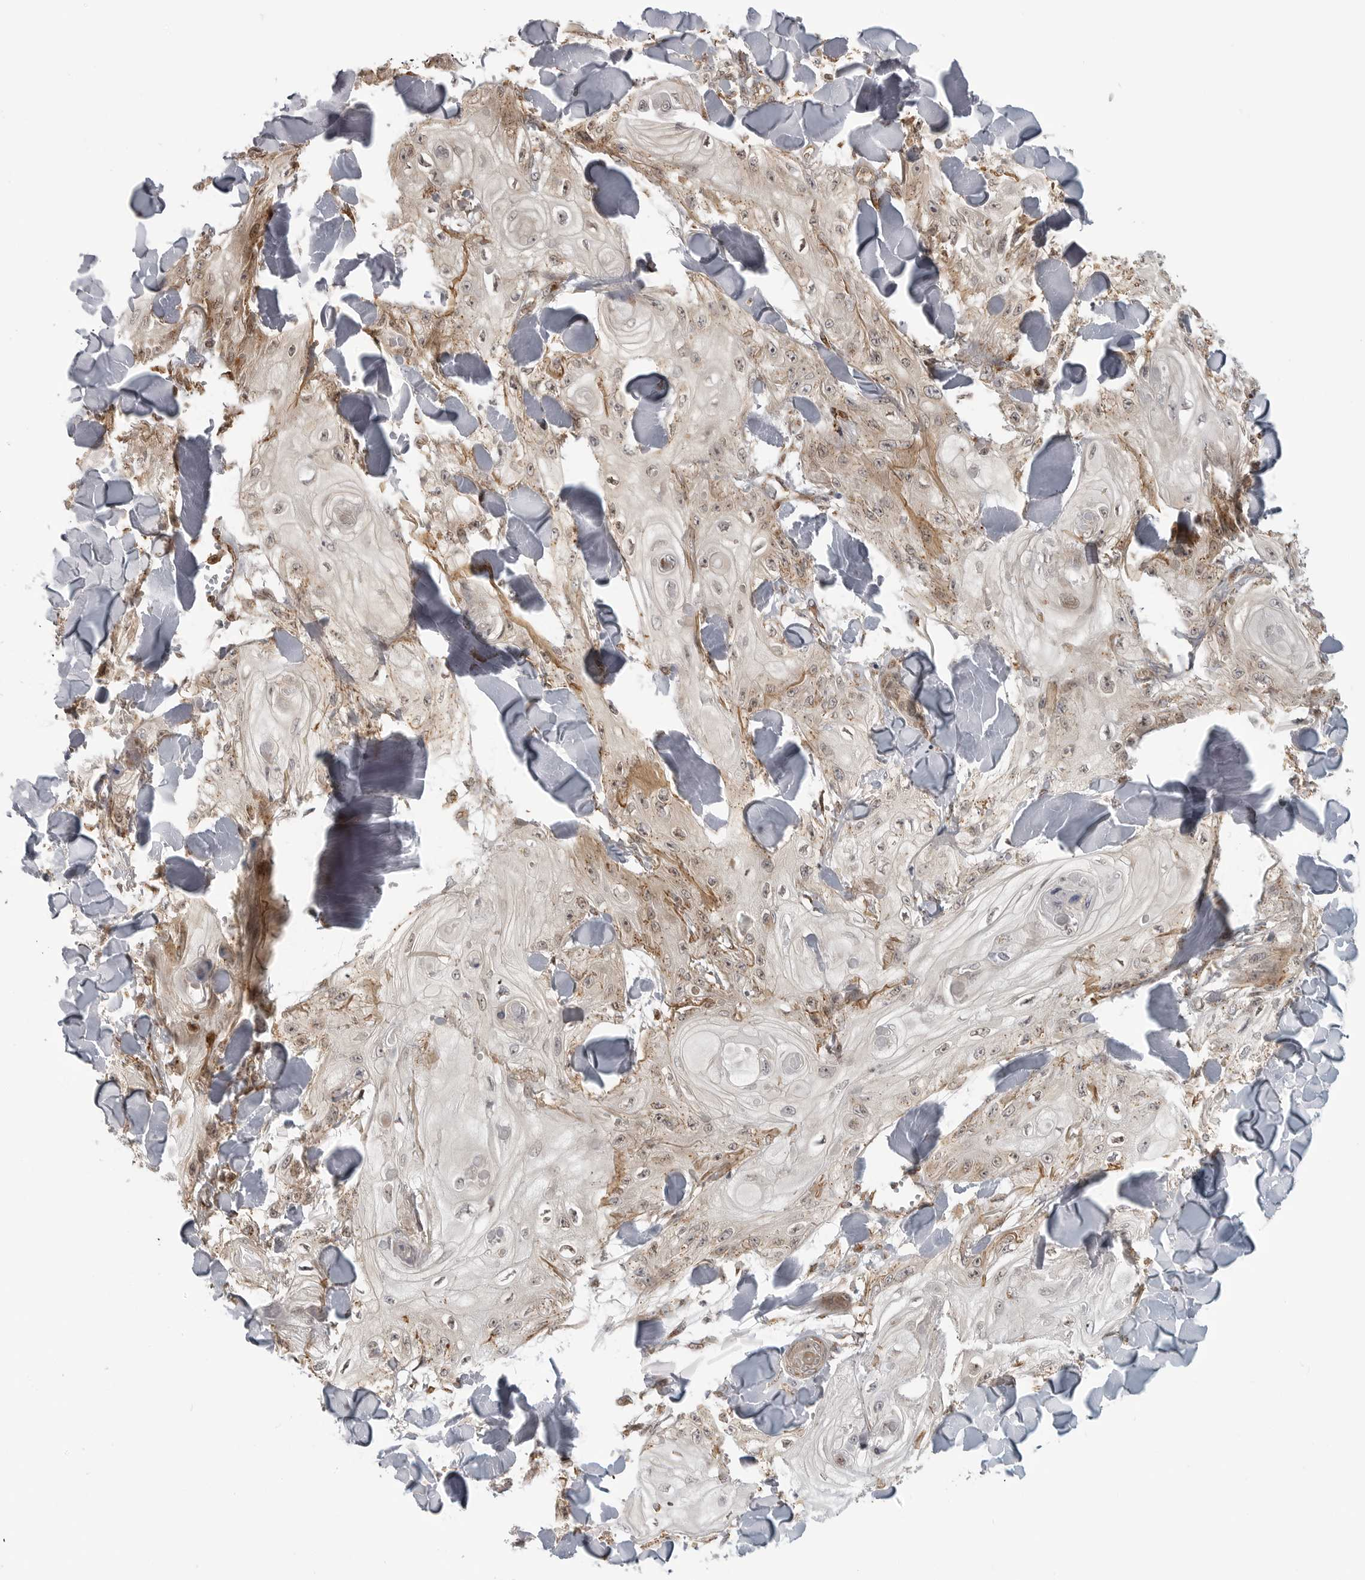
{"staining": {"intensity": "moderate", "quantity": ">75%", "location": "cytoplasmic/membranous"}, "tissue": "skin cancer", "cell_type": "Tumor cells", "image_type": "cancer", "snomed": [{"axis": "morphology", "description": "Squamous cell carcinoma, NOS"}, {"axis": "topography", "description": "Skin"}], "caption": "Human skin cancer (squamous cell carcinoma) stained for a protein (brown) reveals moderate cytoplasmic/membranous positive positivity in about >75% of tumor cells.", "gene": "COPA", "patient": {"sex": "male", "age": 74}}